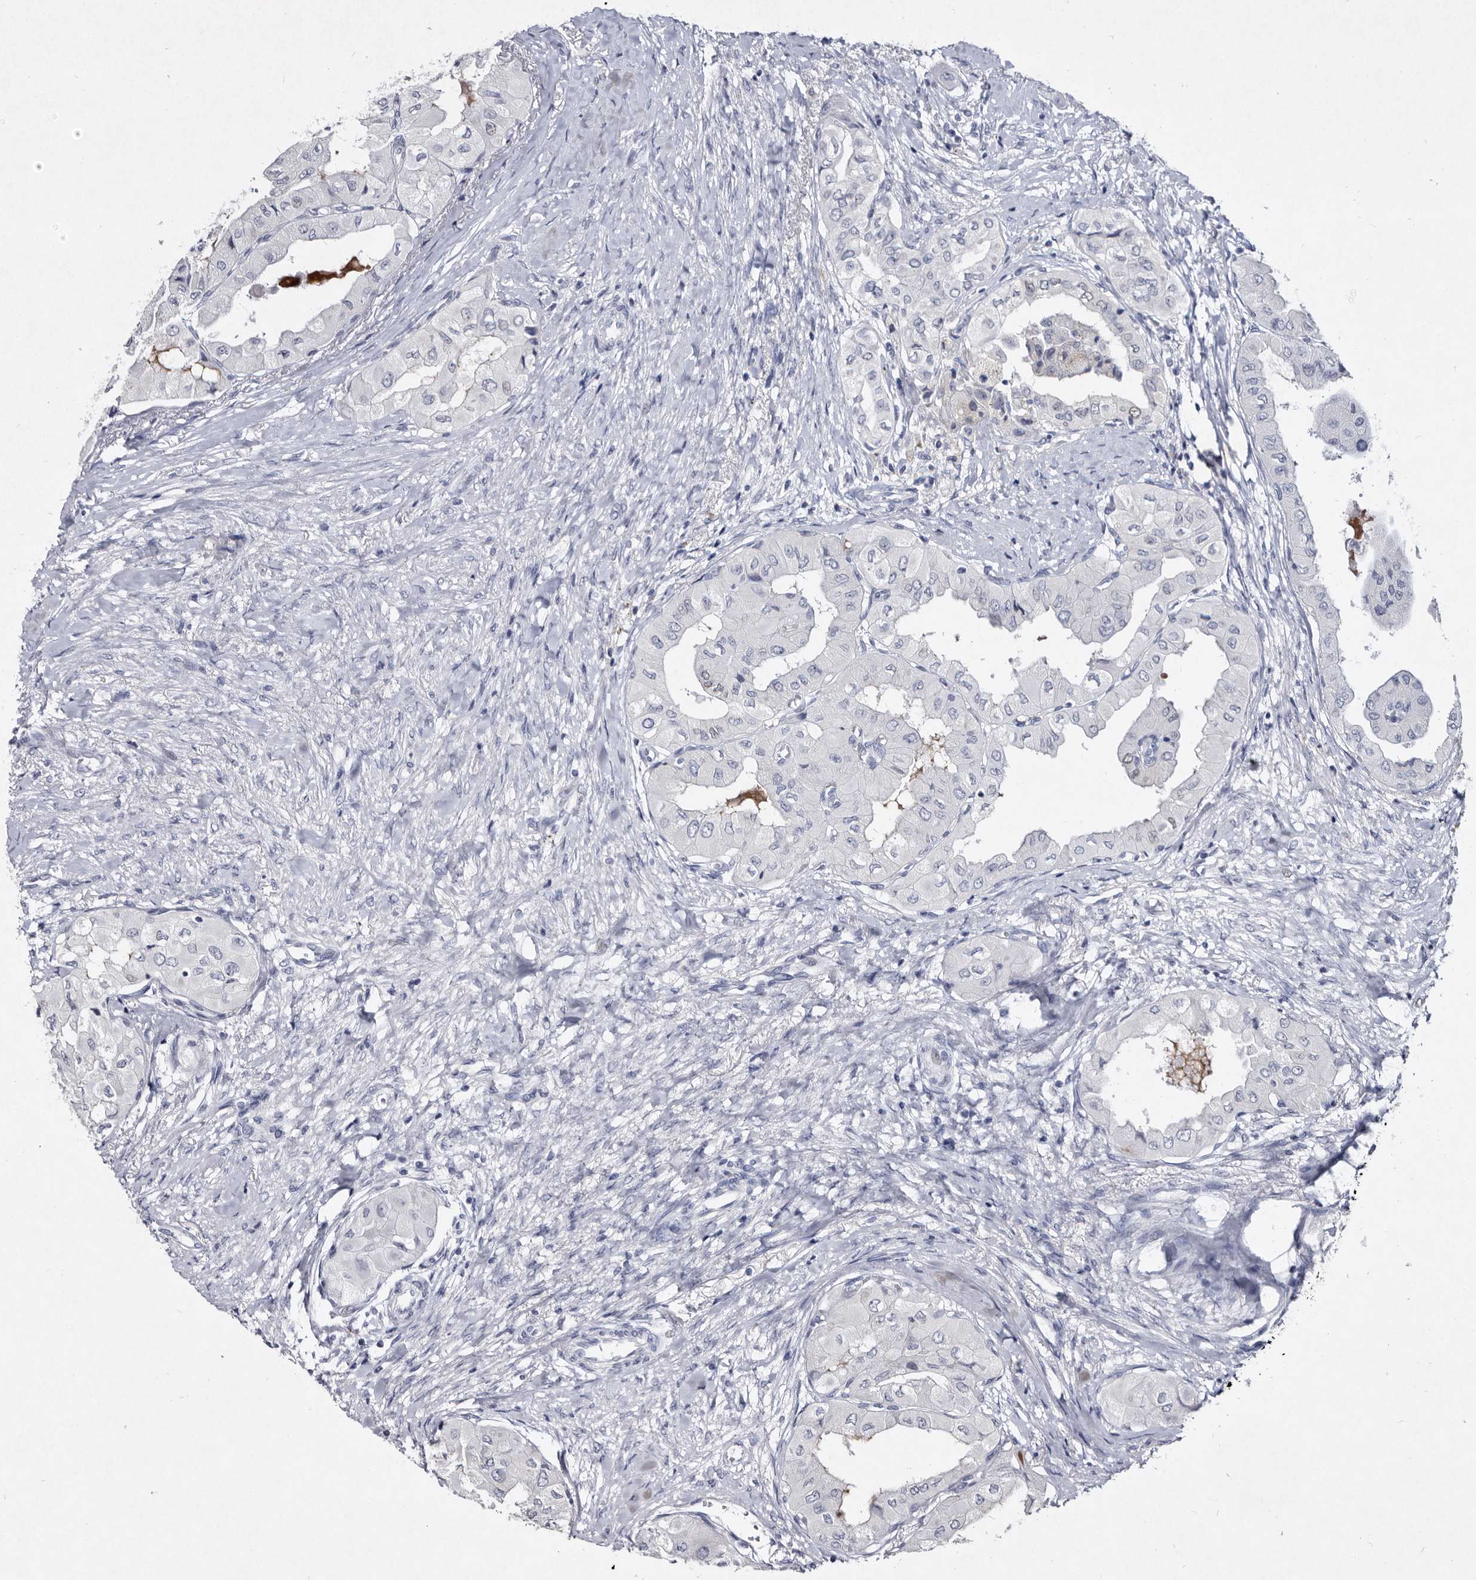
{"staining": {"intensity": "moderate", "quantity": "<25%", "location": "nuclear"}, "tissue": "thyroid cancer", "cell_type": "Tumor cells", "image_type": "cancer", "snomed": [{"axis": "morphology", "description": "Papillary adenocarcinoma, NOS"}, {"axis": "topography", "description": "Thyroid gland"}], "caption": "Moderate nuclear protein expression is appreciated in approximately <25% of tumor cells in thyroid cancer.", "gene": "SERPINB8", "patient": {"sex": "female", "age": 59}}